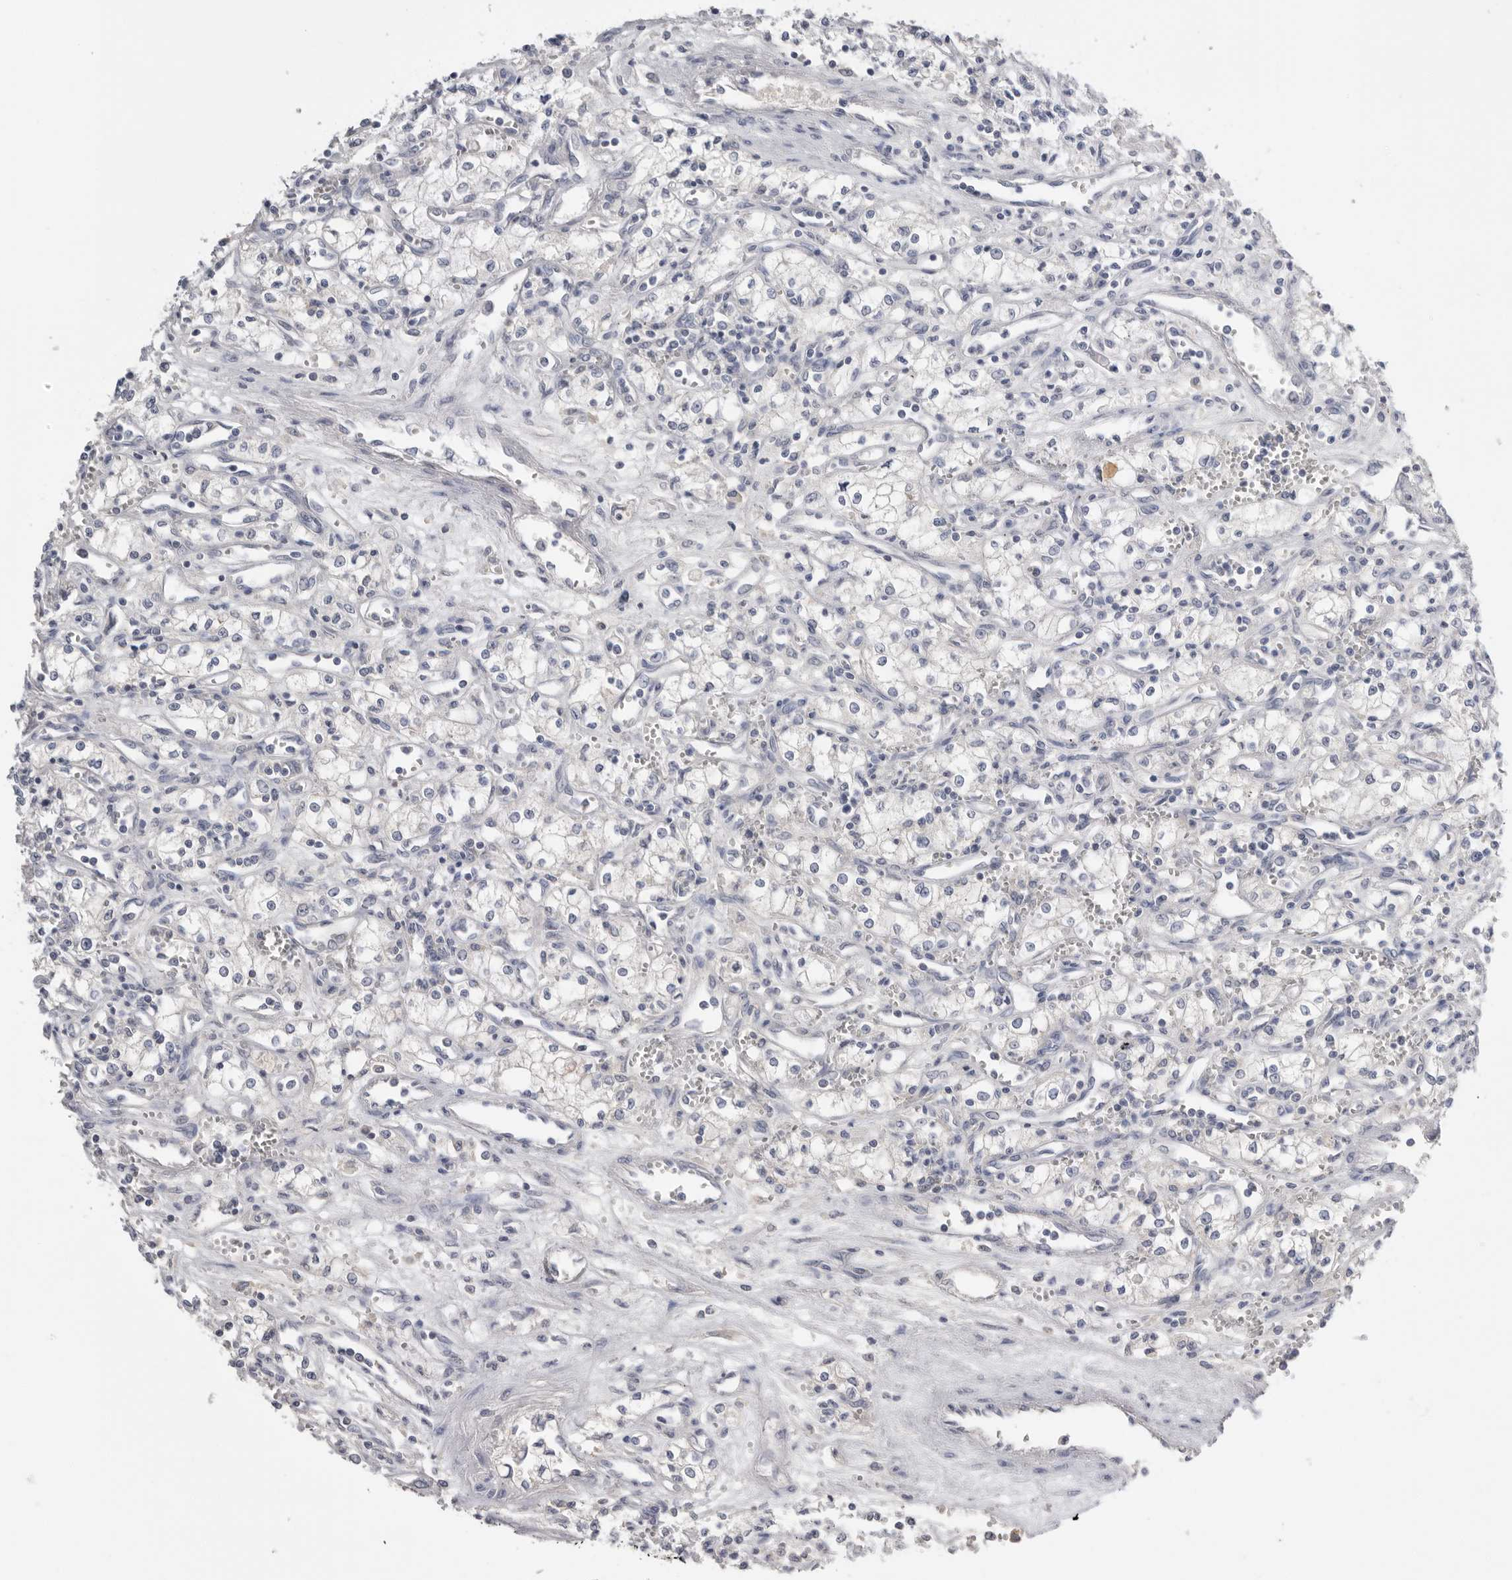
{"staining": {"intensity": "negative", "quantity": "none", "location": "none"}, "tissue": "renal cancer", "cell_type": "Tumor cells", "image_type": "cancer", "snomed": [{"axis": "morphology", "description": "Adenocarcinoma, NOS"}, {"axis": "topography", "description": "Kidney"}], "caption": "This is an immunohistochemistry (IHC) micrograph of renal adenocarcinoma. There is no staining in tumor cells.", "gene": "APOA2", "patient": {"sex": "male", "age": 59}}